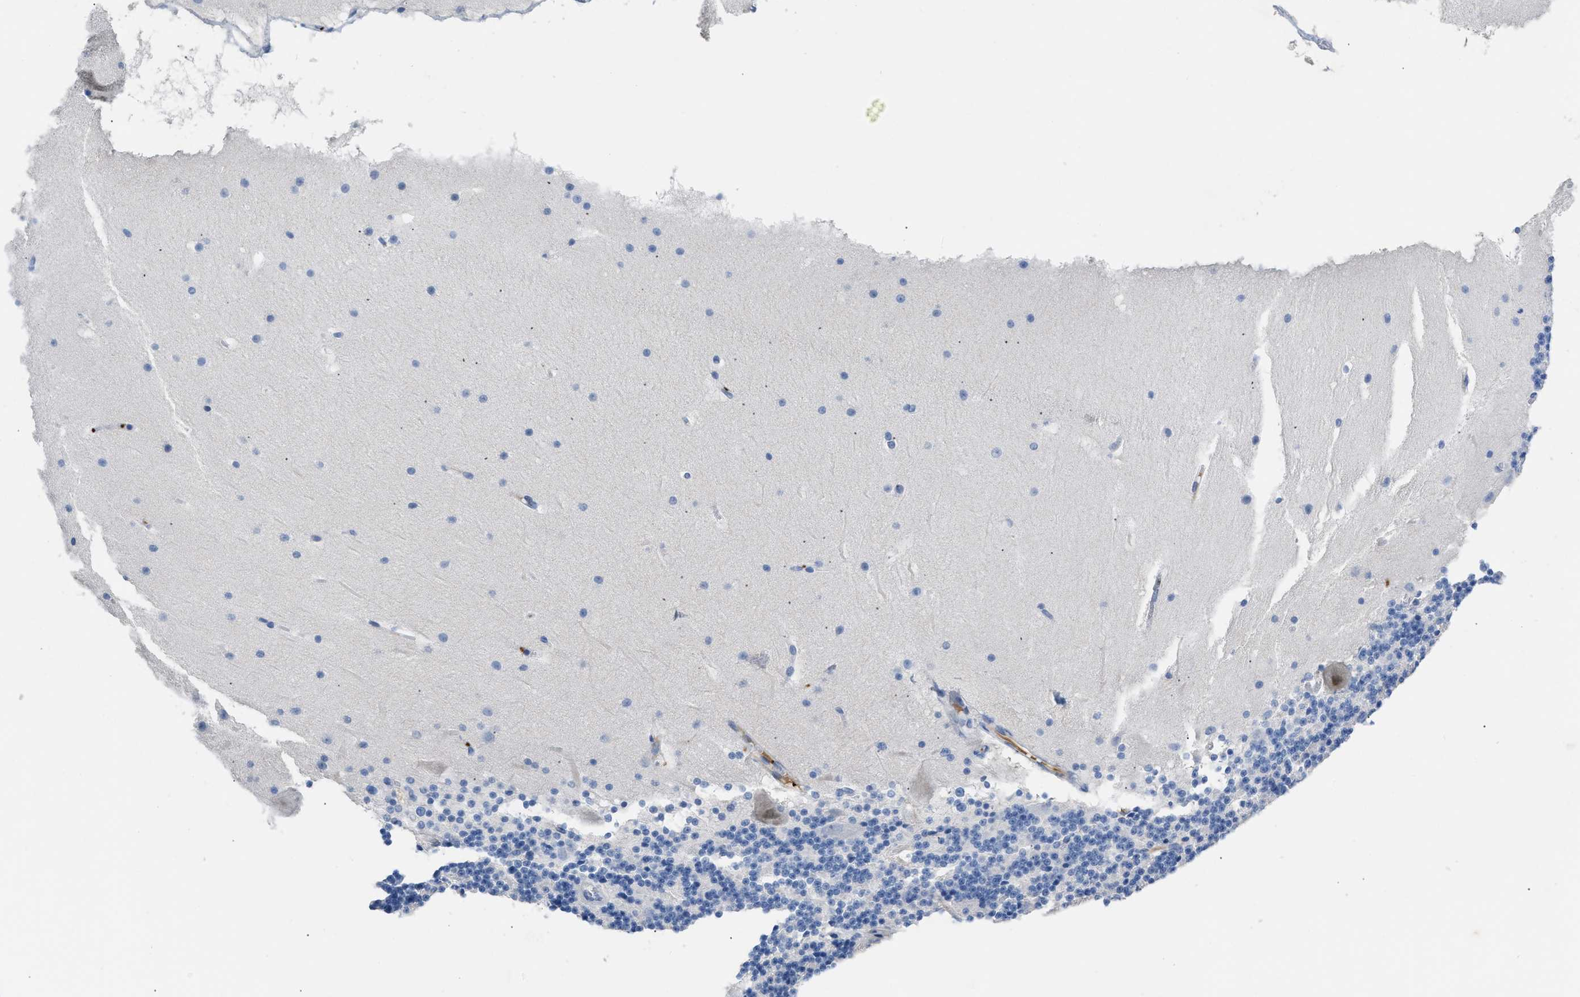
{"staining": {"intensity": "negative", "quantity": "none", "location": "none"}, "tissue": "cerebellum", "cell_type": "Cells in granular layer", "image_type": "normal", "snomed": [{"axis": "morphology", "description": "Normal tissue, NOS"}, {"axis": "topography", "description": "Cerebellum"}], "caption": "Immunohistochemistry (IHC) of normal human cerebellum demonstrates no positivity in cells in granular layer.", "gene": "FGF18", "patient": {"sex": "male", "age": 45}}